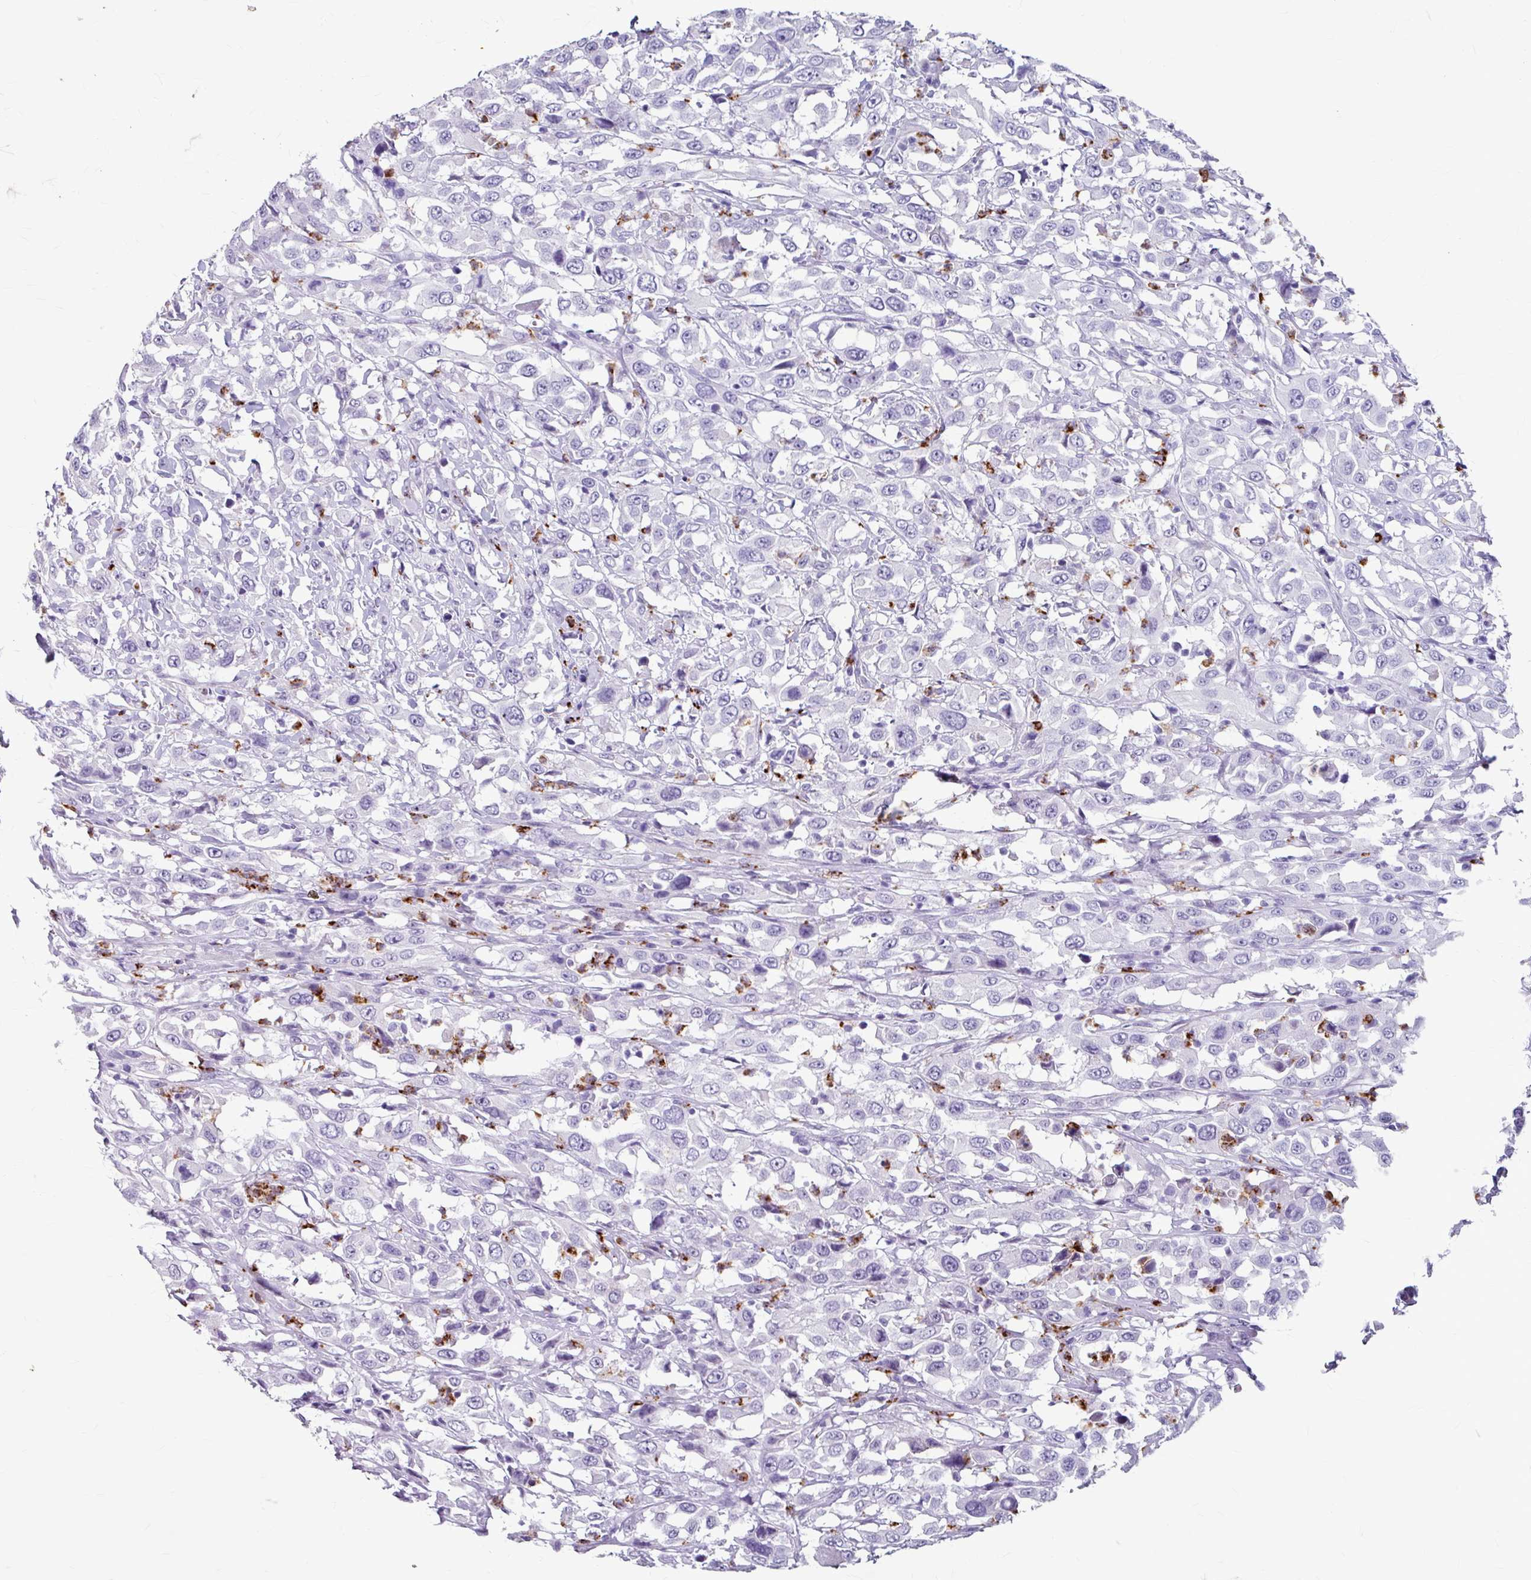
{"staining": {"intensity": "negative", "quantity": "none", "location": "none"}, "tissue": "urothelial cancer", "cell_type": "Tumor cells", "image_type": "cancer", "snomed": [{"axis": "morphology", "description": "Urothelial carcinoma, High grade"}, {"axis": "topography", "description": "Urinary bladder"}], "caption": "A high-resolution image shows immunohistochemistry staining of high-grade urothelial carcinoma, which displays no significant staining in tumor cells.", "gene": "ANKRD1", "patient": {"sex": "male", "age": 61}}